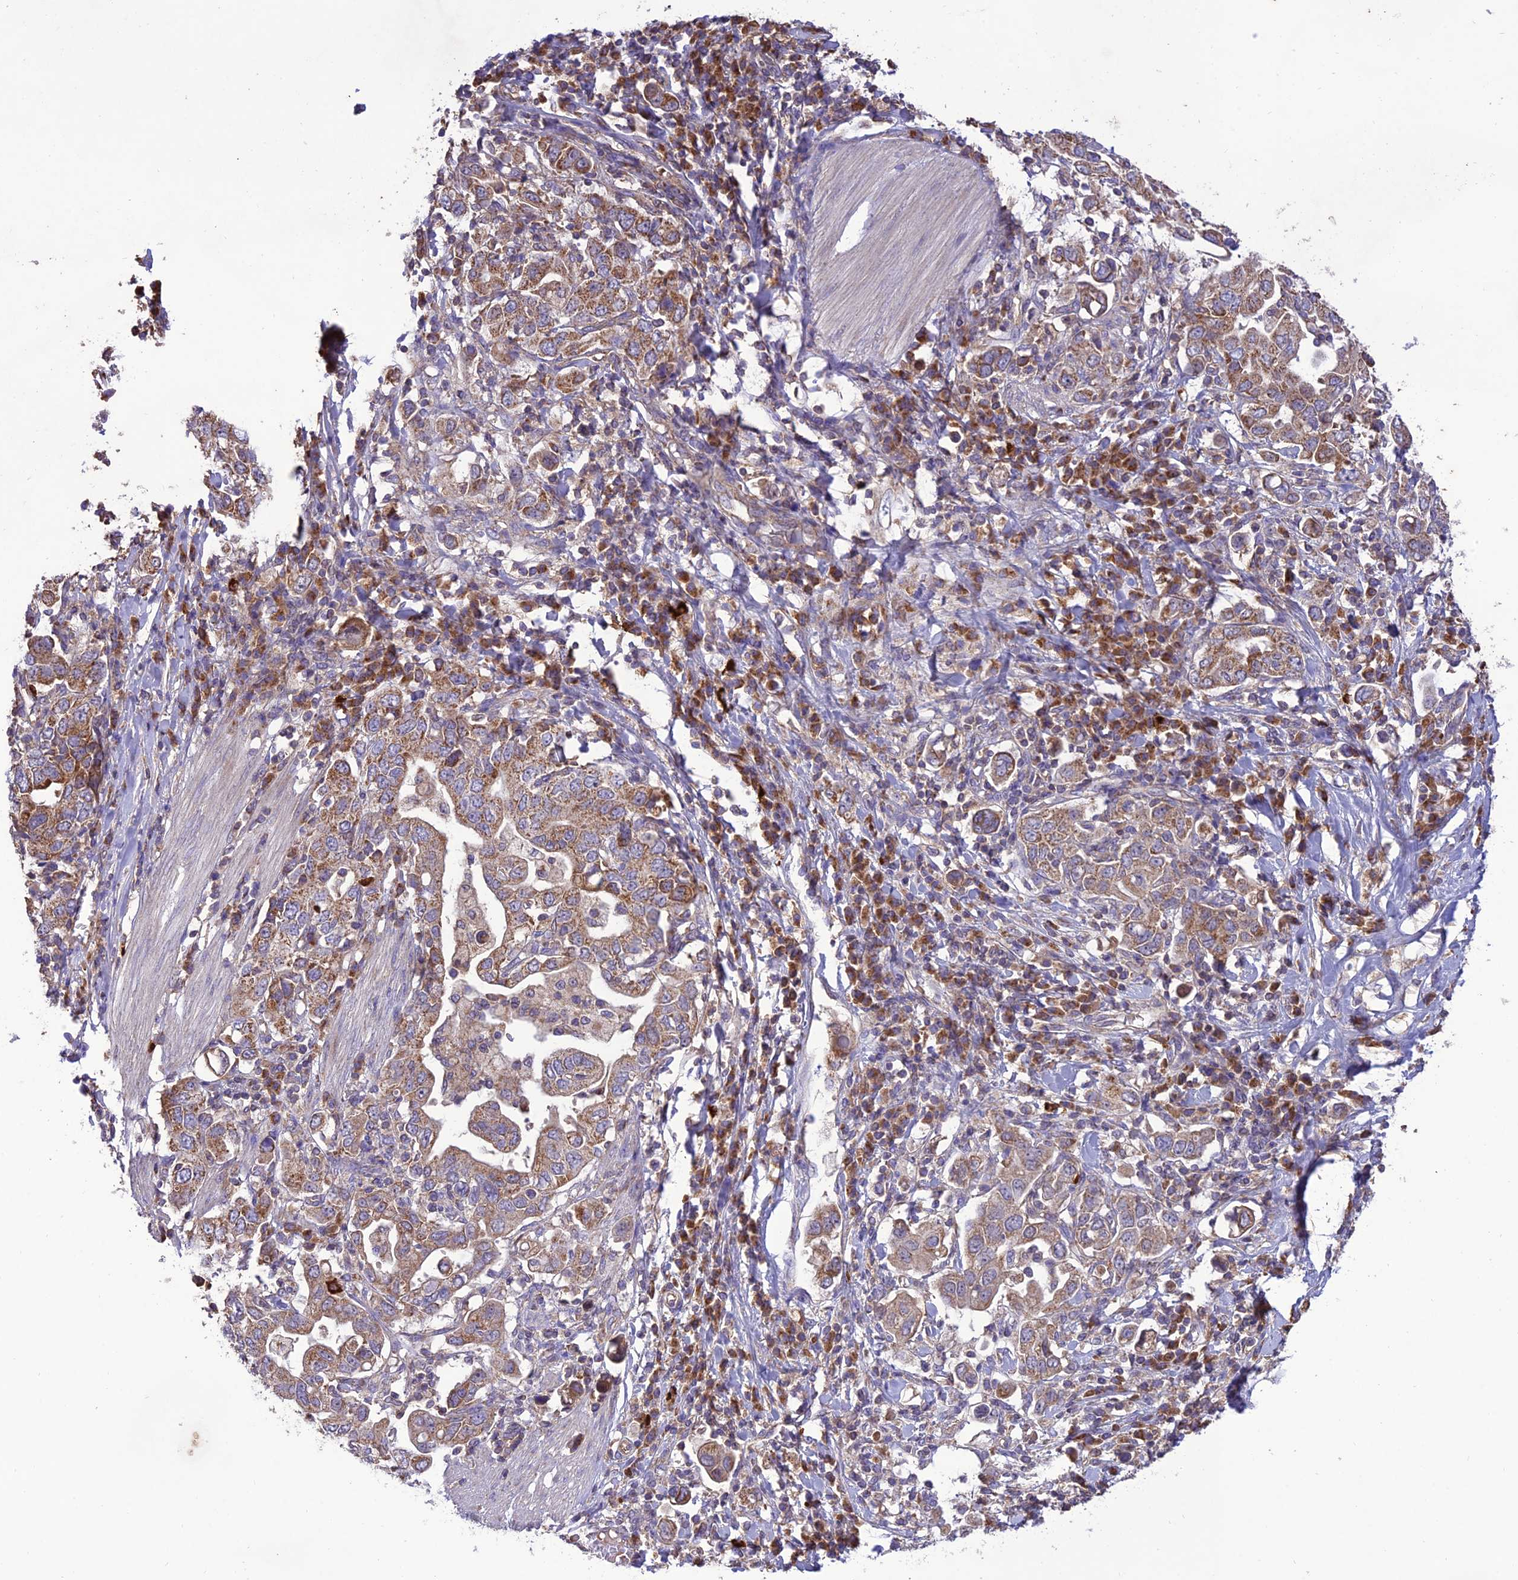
{"staining": {"intensity": "moderate", "quantity": "25%-75%", "location": "cytoplasmic/membranous"}, "tissue": "stomach cancer", "cell_type": "Tumor cells", "image_type": "cancer", "snomed": [{"axis": "morphology", "description": "Adenocarcinoma, NOS"}, {"axis": "topography", "description": "Stomach, upper"}], "caption": "Immunohistochemical staining of stomach adenocarcinoma displays medium levels of moderate cytoplasmic/membranous protein staining in about 25%-75% of tumor cells.", "gene": "NDUFAF1", "patient": {"sex": "male", "age": 62}}